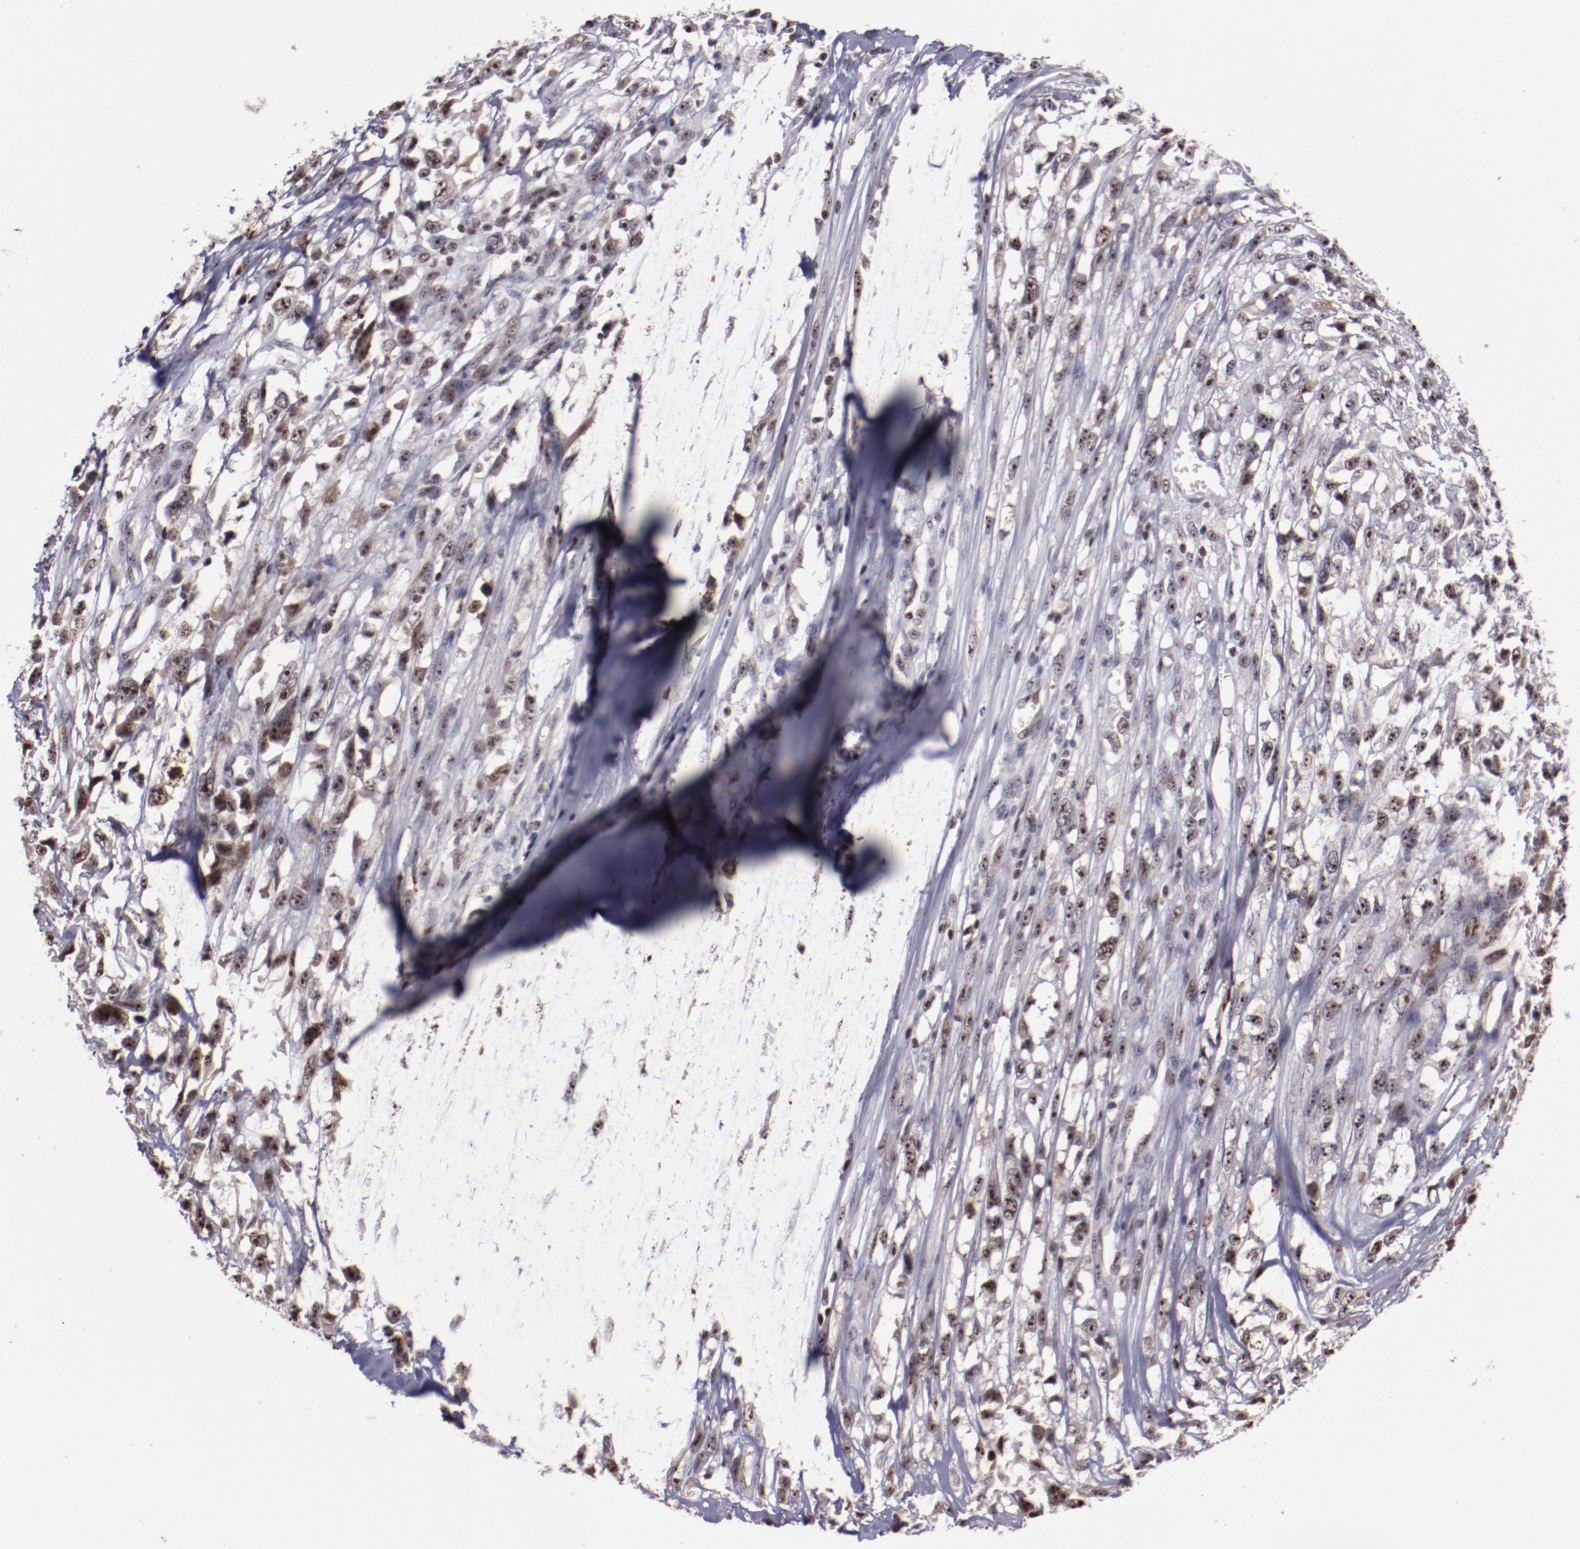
{"staining": {"intensity": "moderate", "quantity": "25%-75%", "location": "nuclear"}, "tissue": "melanoma", "cell_type": "Tumor cells", "image_type": "cancer", "snomed": [{"axis": "morphology", "description": "Malignant melanoma, Metastatic site"}, {"axis": "topography", "description": "Lymph node"}], "caption": "Melanoma stained with a protein marker shows moderate staining in tumor cells.", "gene": "DDX24", "patient": {"sex": "male", "age": 59}}